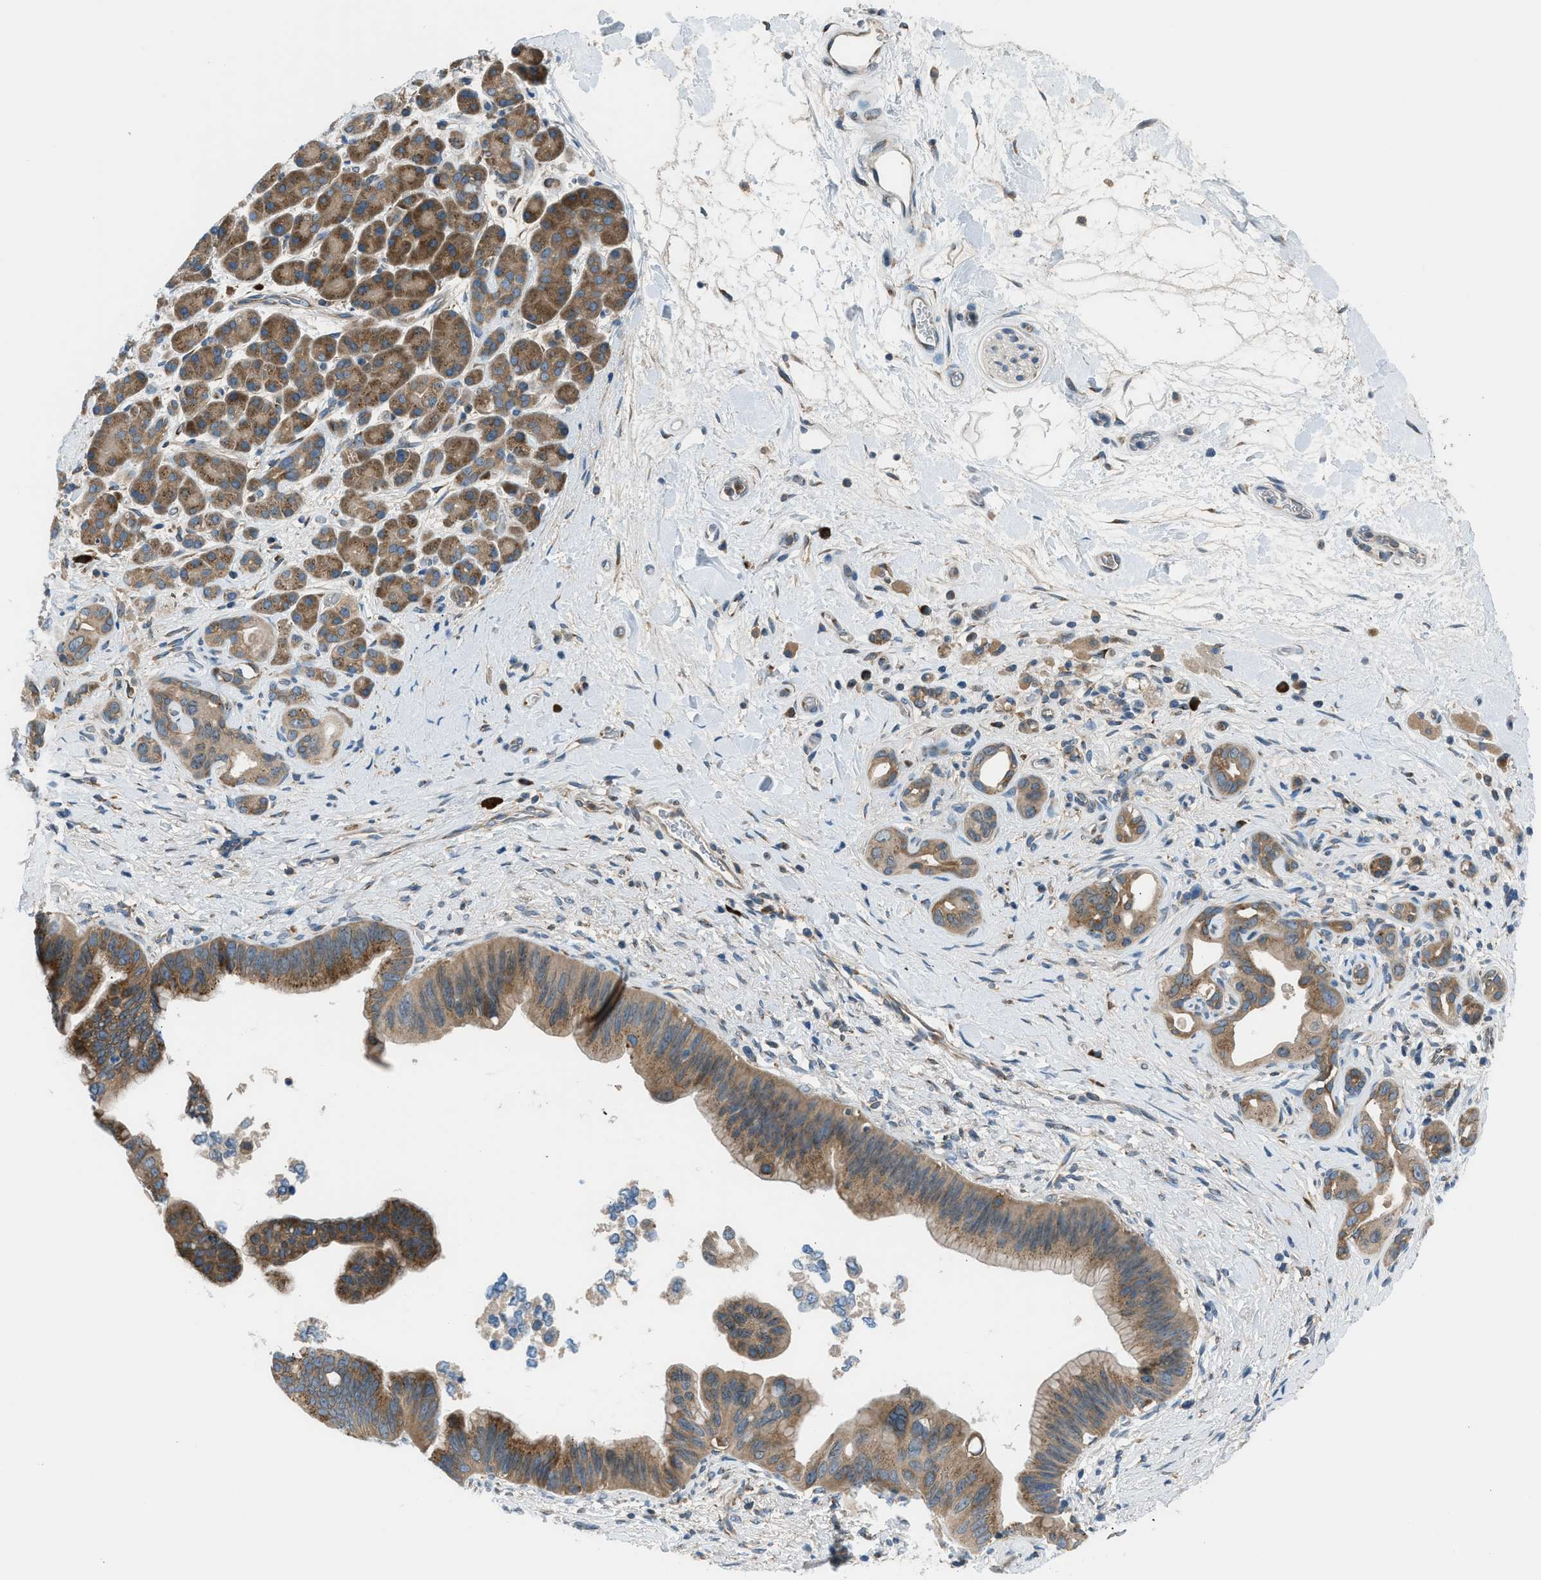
{"staining": {"intensity": "moderate", "quantity": ">75%", "location": "cytoplasmic/membranous"}, "tissue": "pancreatic cancer", "cell_type": "Tumor cells", "image_type": "cancer", "snomed": [{"axis": "morphology", "description": "Adenocarcinoma, NOS"}, {"axis": "topography", "description": "Pancreas"}], "caption": "A brown stain labels moderate cytoplasmic/membranous positivity of a protein in human adenocarcinoma (pancreatic) tumor cells.", "gene": "EDARADD", "patient": {"sex": "male", "age": 55}}